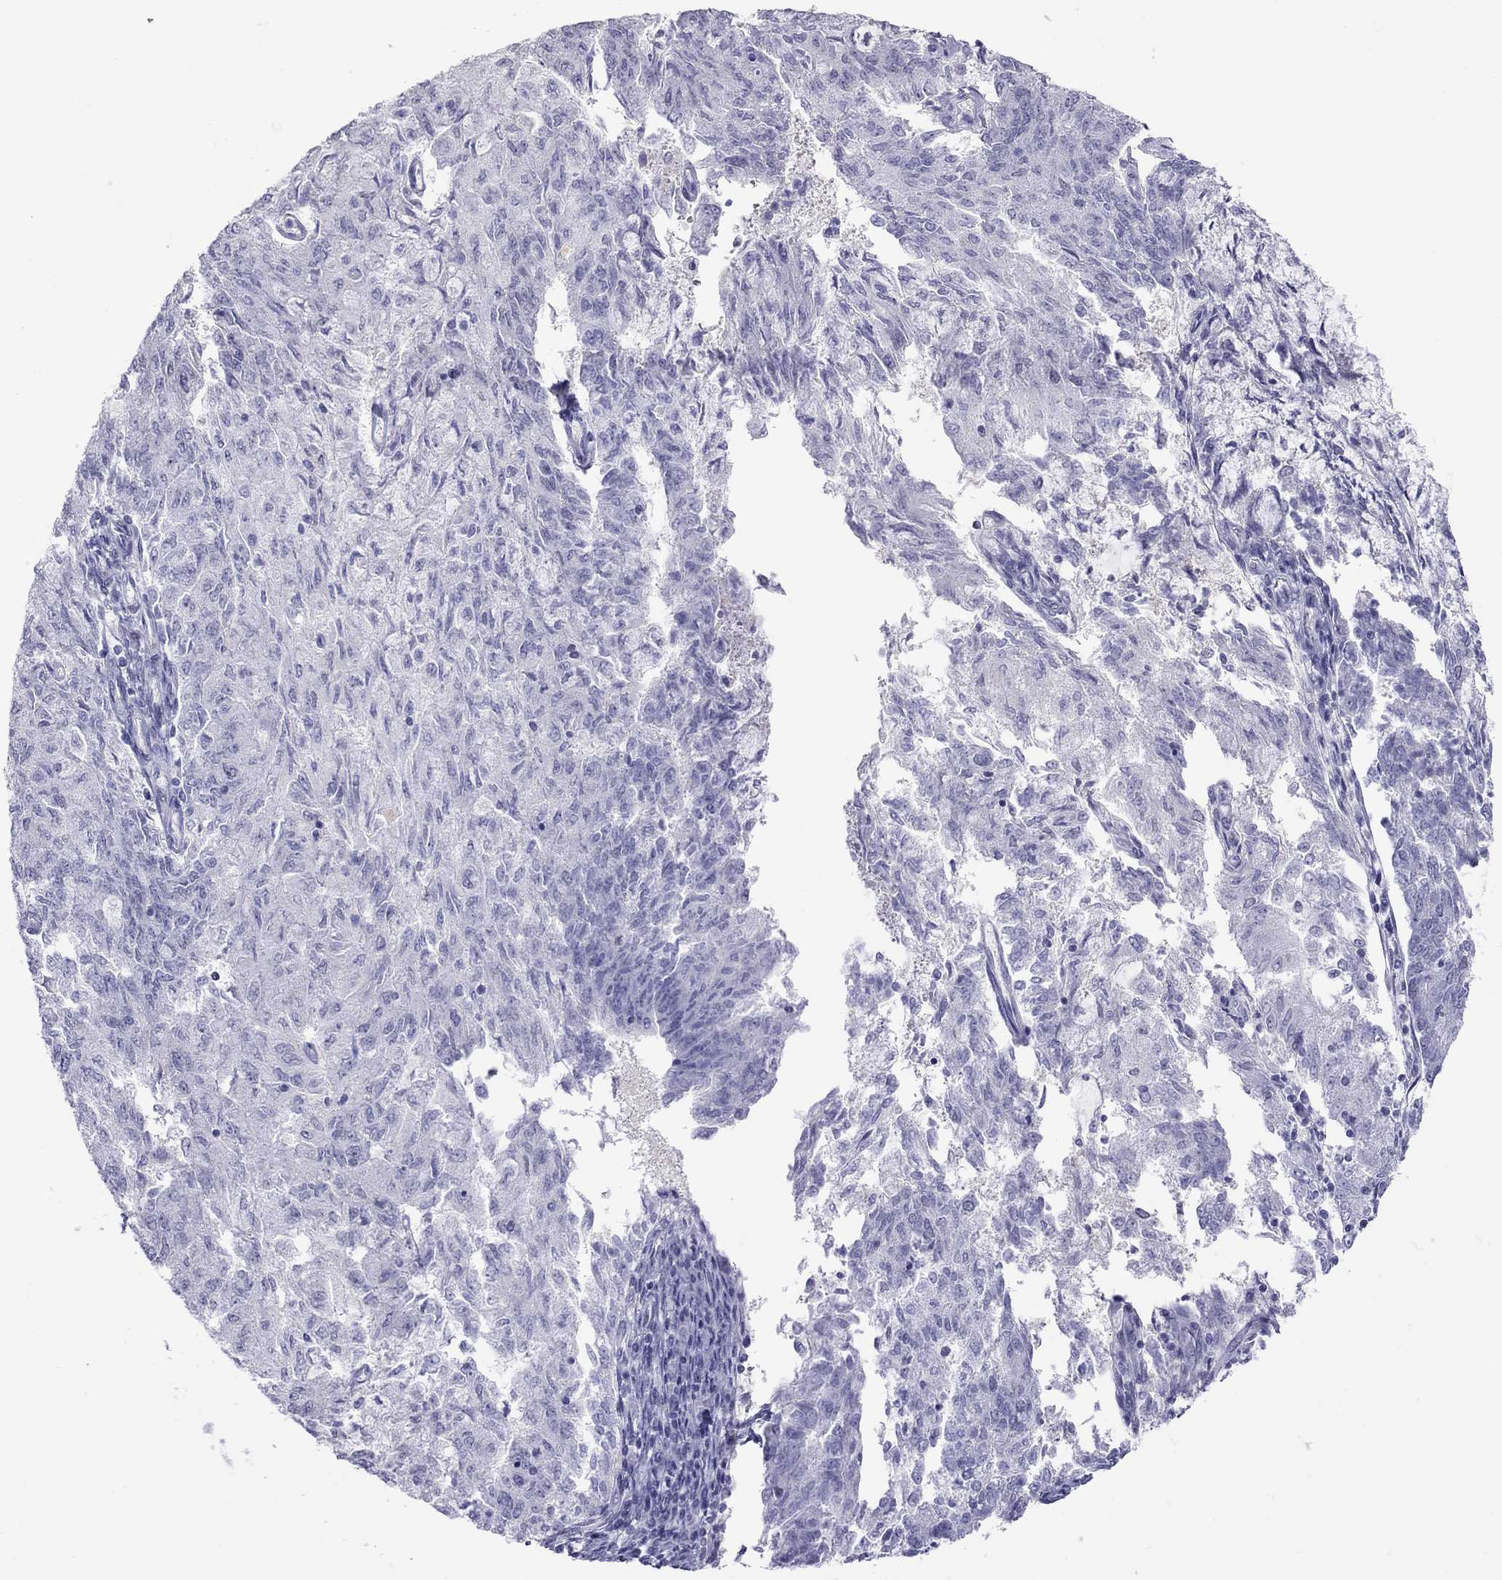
{"staining": {"intensity": "negative", "quantity": "none", "location": "none"}, "tissue": "endometrial cancer", "cell_type": "Tumor cells", "image_type": "cancer", "snomed": [{"axis": "morphology", "description": "Adenocarcinoma, NOS"}, {"axis": "topography", "description": "Endometrium"}], "caption": "IHC histopathology image of human endometrial cancer (adenocarcinoma) stained for a protein (brown), which displays no staining in tumor cells.", "gene": "CHRNB3", "patient": {"sex": "female", "age": 82}}